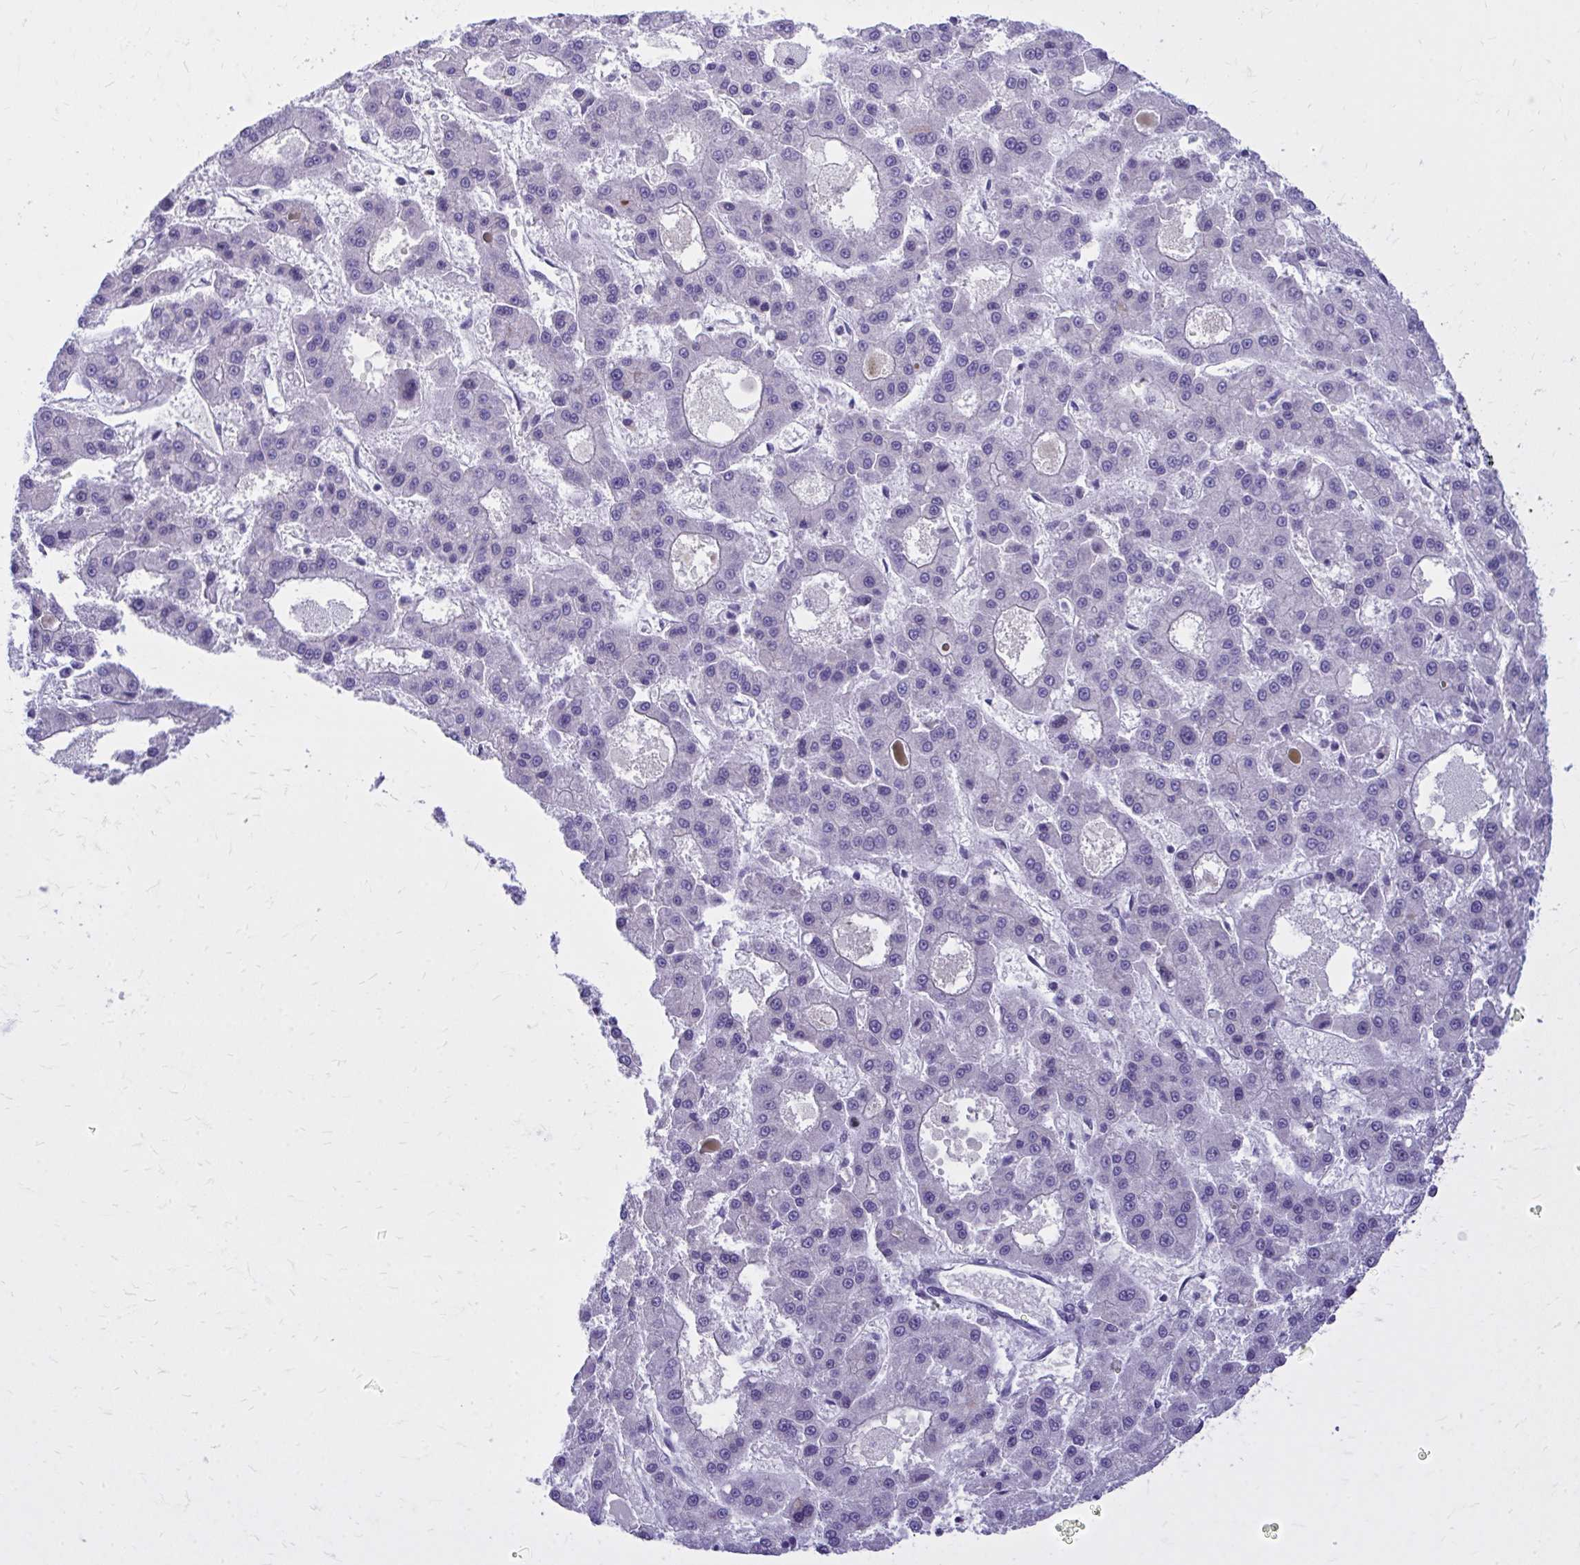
{"staining": {"intensity": "negative", "quantity": "none", "location": "none"}, "tissue": "liver cancer", "cell_type": "Tumor cells", "image_type": "cancer", "snomed": [{"axis": "morphology", "description": "Carcinoma, Hepatocellular, NOS"}, {"axis": "topography", "description": "Liver"}], "caption": "A high-resolution photomicrograph shows immunohistochemistry staining of hepatocellular carcinoma (liver), which demonstrates no significant staining in tumor cells.", "gene": "ZBTB25", "patient": {"sex": "male", "age": 70}}